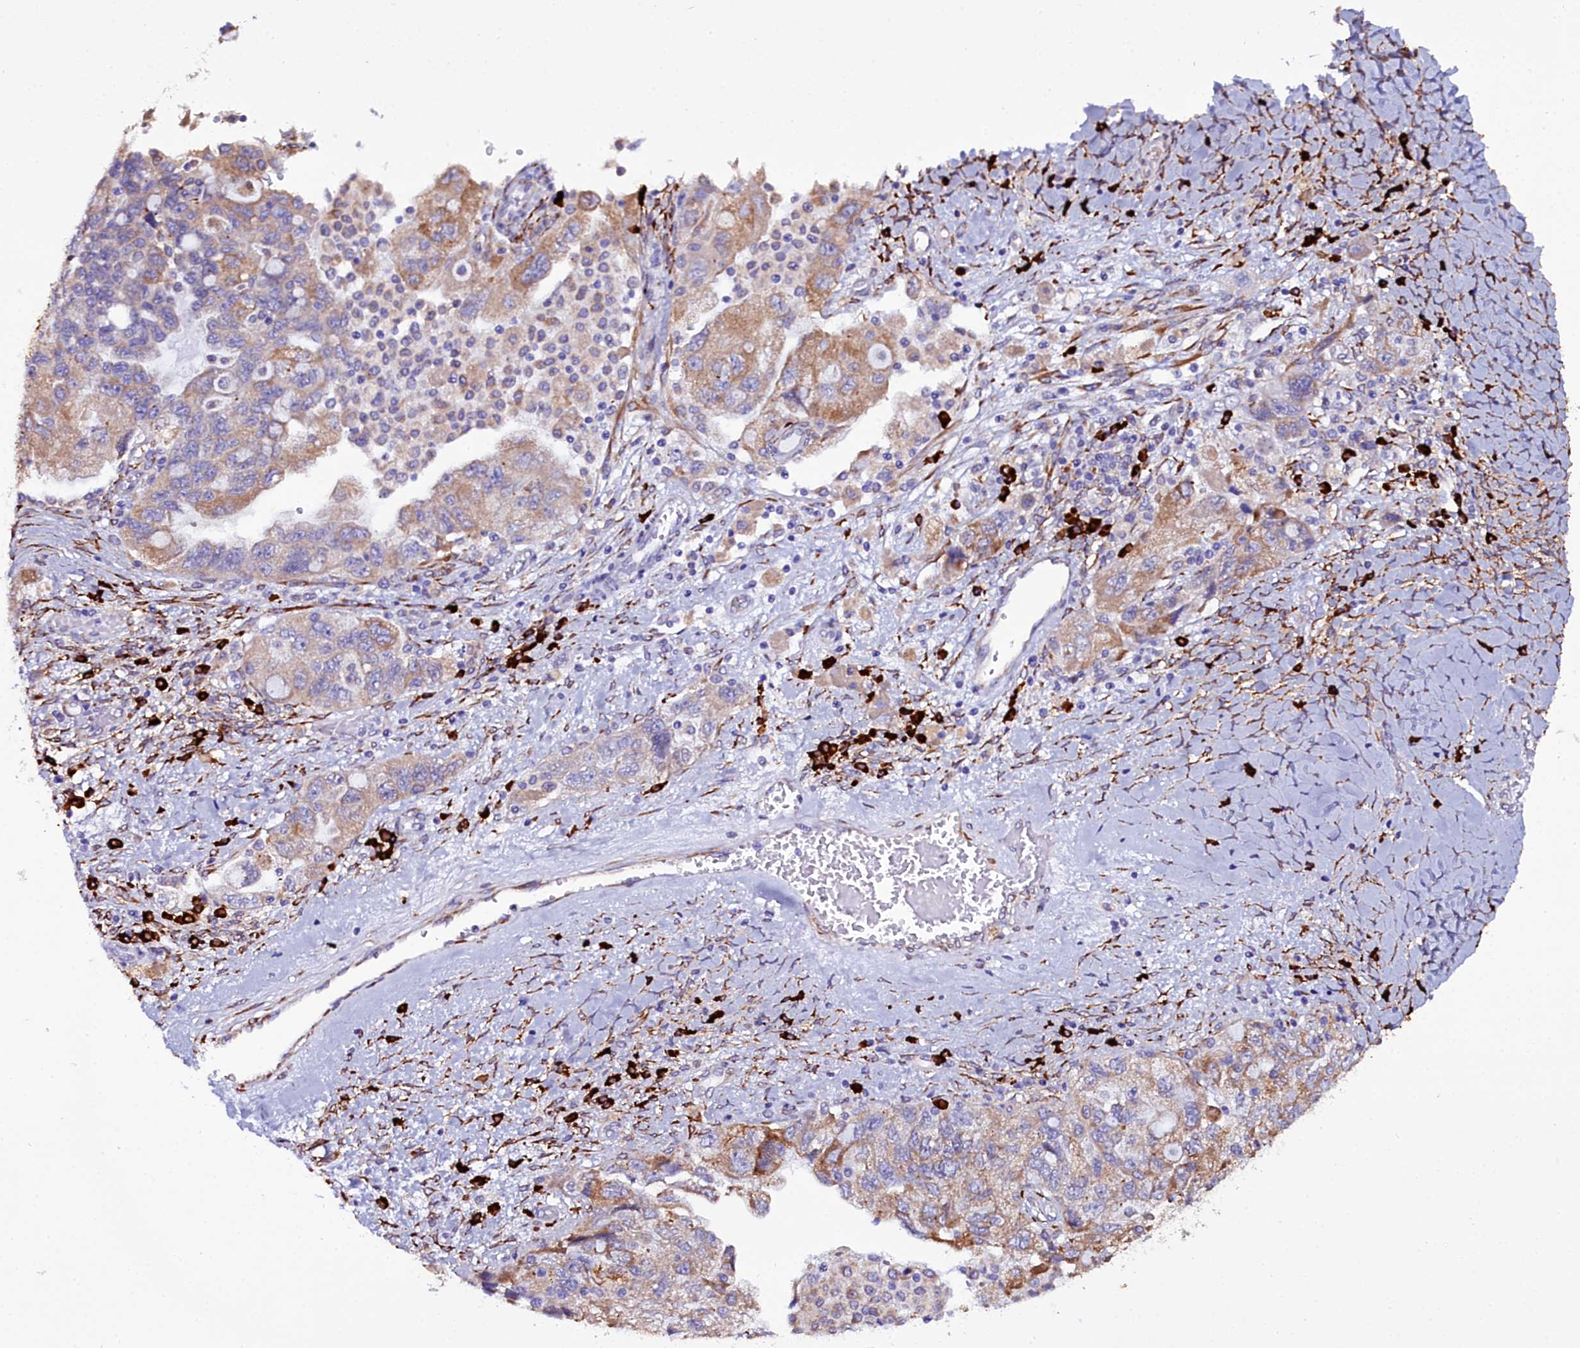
{"staining": {"intensity": "moderate", "quantity": "25%-75%", "location": "cytoplasmic/membranous"}, "tissue": "ovarian cancer", "cell_type": "Tumor cells", "image_type": "cancer", "snomed": [{"axis": "morphology", "description": "Carcinoma, NOS"}, {"axis": "morphology", "description": "Cystadenocarcinoma, serous, NOS"}, {"axis": "topography", "description": "Ovary"}], "caption": "An IHC micrograph of neoplastic tissue is shown. Protein staining in brown highlights moderate cytoplasmic/membranous positivity in ovarian carcinoma within tumor cells.", "gene": "TXNDC5", "patient": {"sex": "female", "age": 69}}